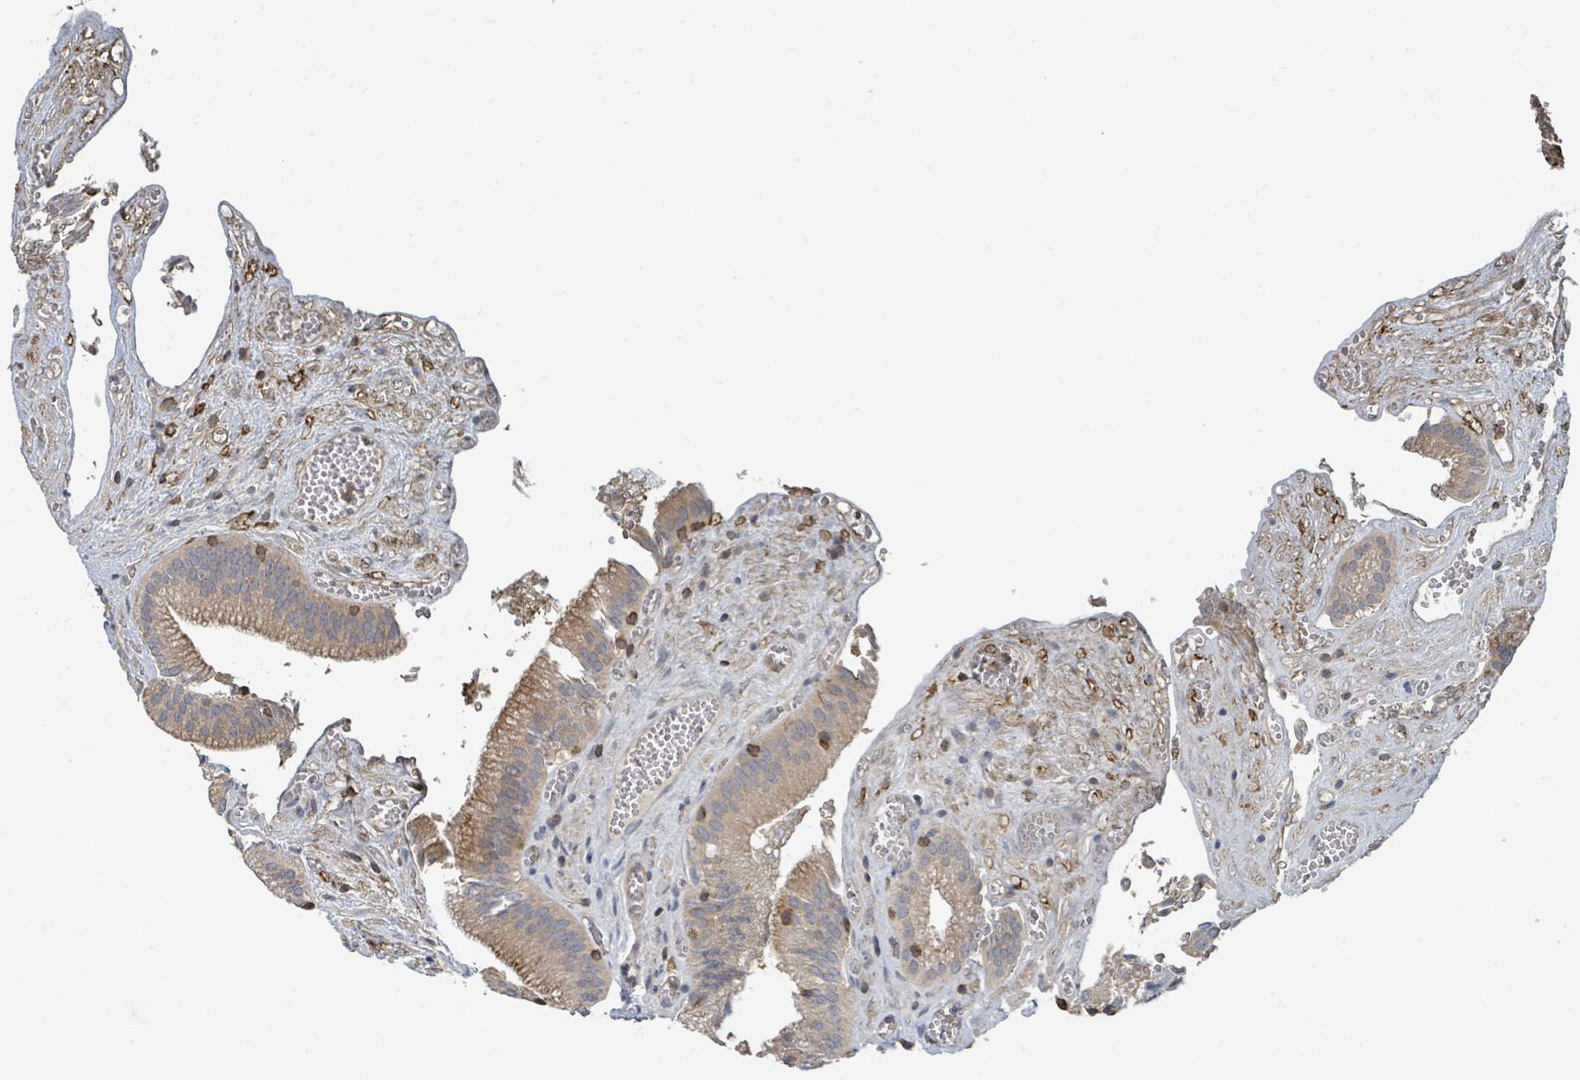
{"staining": {"intensity": "moderate", "quantity": "25%-75%", "location": "cytoplasmic/membranous"}, "tissue": "gallbladder", "cell_type": "Glandular cells", "image_type": "normal", "snomed": [{"axis": "morphology", "description": "Normal tissue, NOS"}, {"axis": "topography", "description": "Gallbladder"}, {"axis": "topography", "description": "Peripheral nerve tissue"}], "caption": "A medium amount of moderate cytoplasmic/membranous positivity is appreciated in approximately 25%-75% of glandular cells in unremarkable gallbladder.", "gene": "LRRC42", "patient": {"sex": "male", "age": 17}}